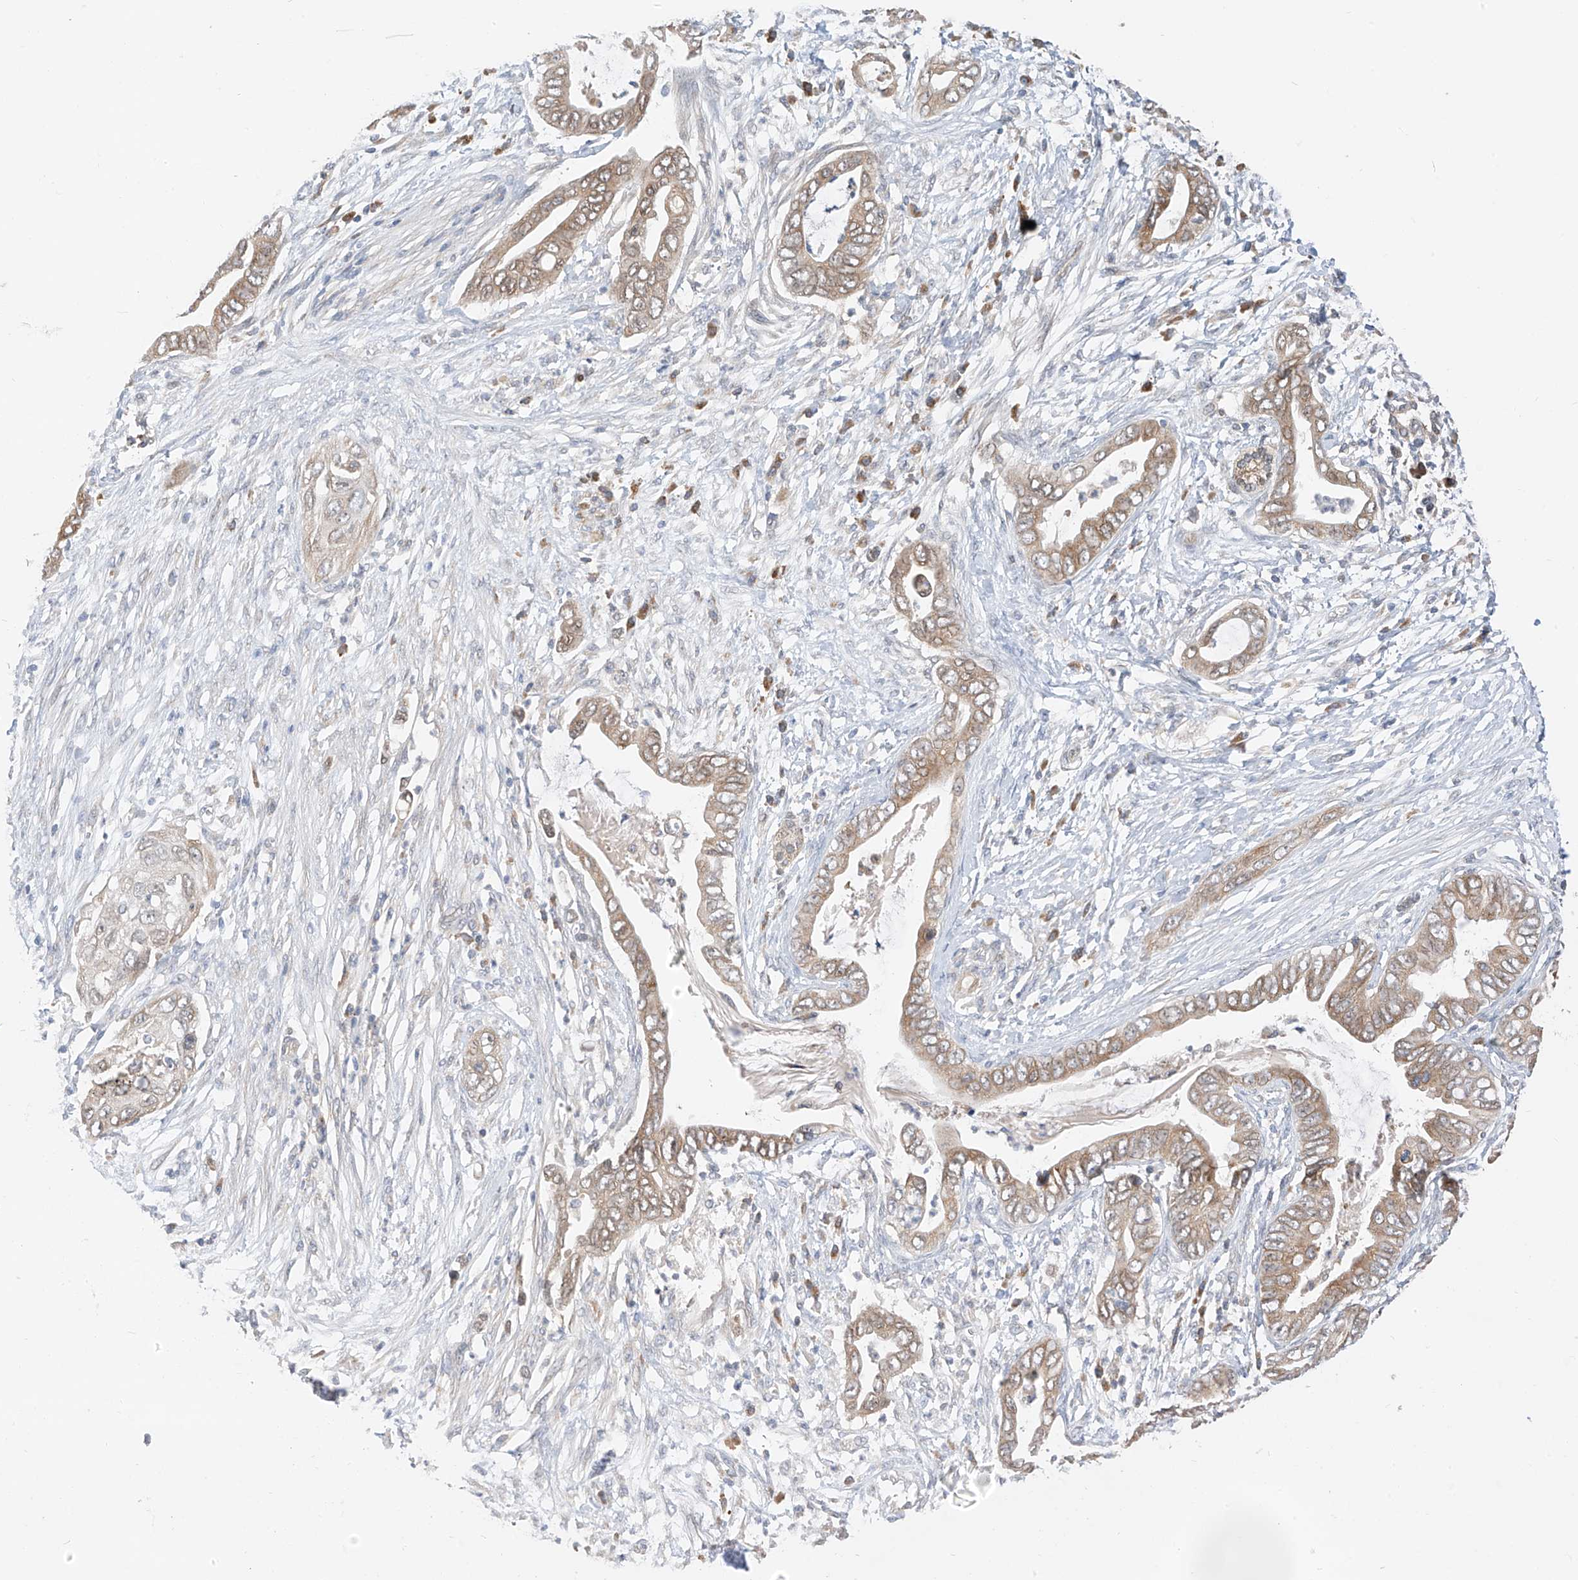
{"staining": {"intensity": "weak", "quantity": ">75%", "location": "cytoplasmic/membranous"}, "tissue": "pancreatic cancer", "cell_type": "Tumor cells", "image_type": "cancer", "snomed": [{"axis": "morphology", "description": "Adenocarcinoma, NOS"}, {"axis": "topography", "description": "Pancreas"}], "caption": "Pancreatic adenocarcinoma tissue shows weak cytoplasmic/membranous positivity in approximately >75% of tumor cells, visualized by immunohistochemistry.", "gene": "PPA2", "patient": {"sex": "male", "age": 75}}